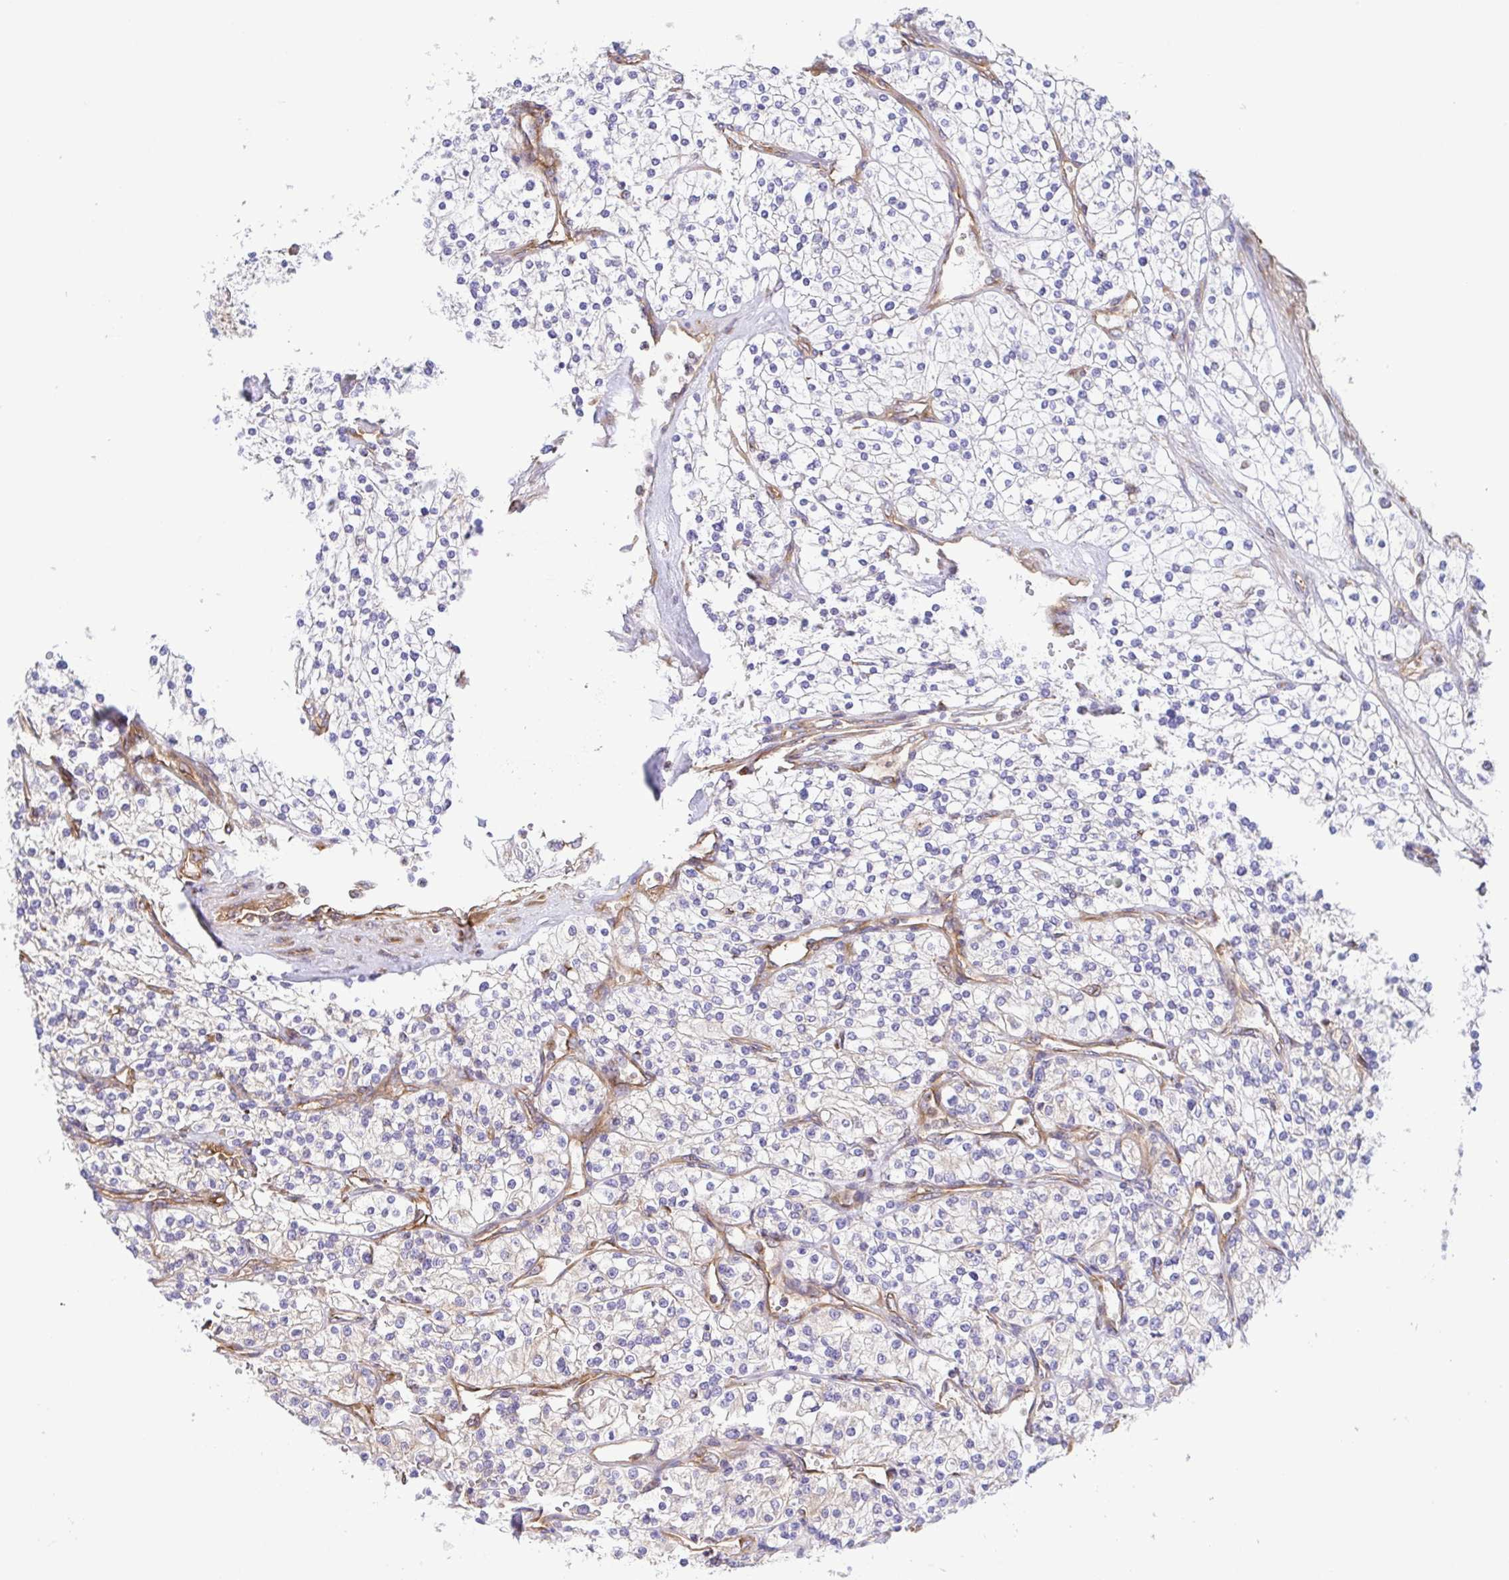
{"staining": {"intensity": "negative", "quantity": "none", "location": "none"}, "tissue": "renal cancer", "cell_type": "Tumor cells", "image_type": "cancer", "snomed": [{"axis": "morphology", "description": "Adenocarcinoma, NOS"}, {"axis": "topography", "description": "Kidney"}], "caption": "Tumor cells are negative for brown protein staining in renal cancer.", "gene": "KIF5B", "patient": {"sex": "male", "age": 80}}